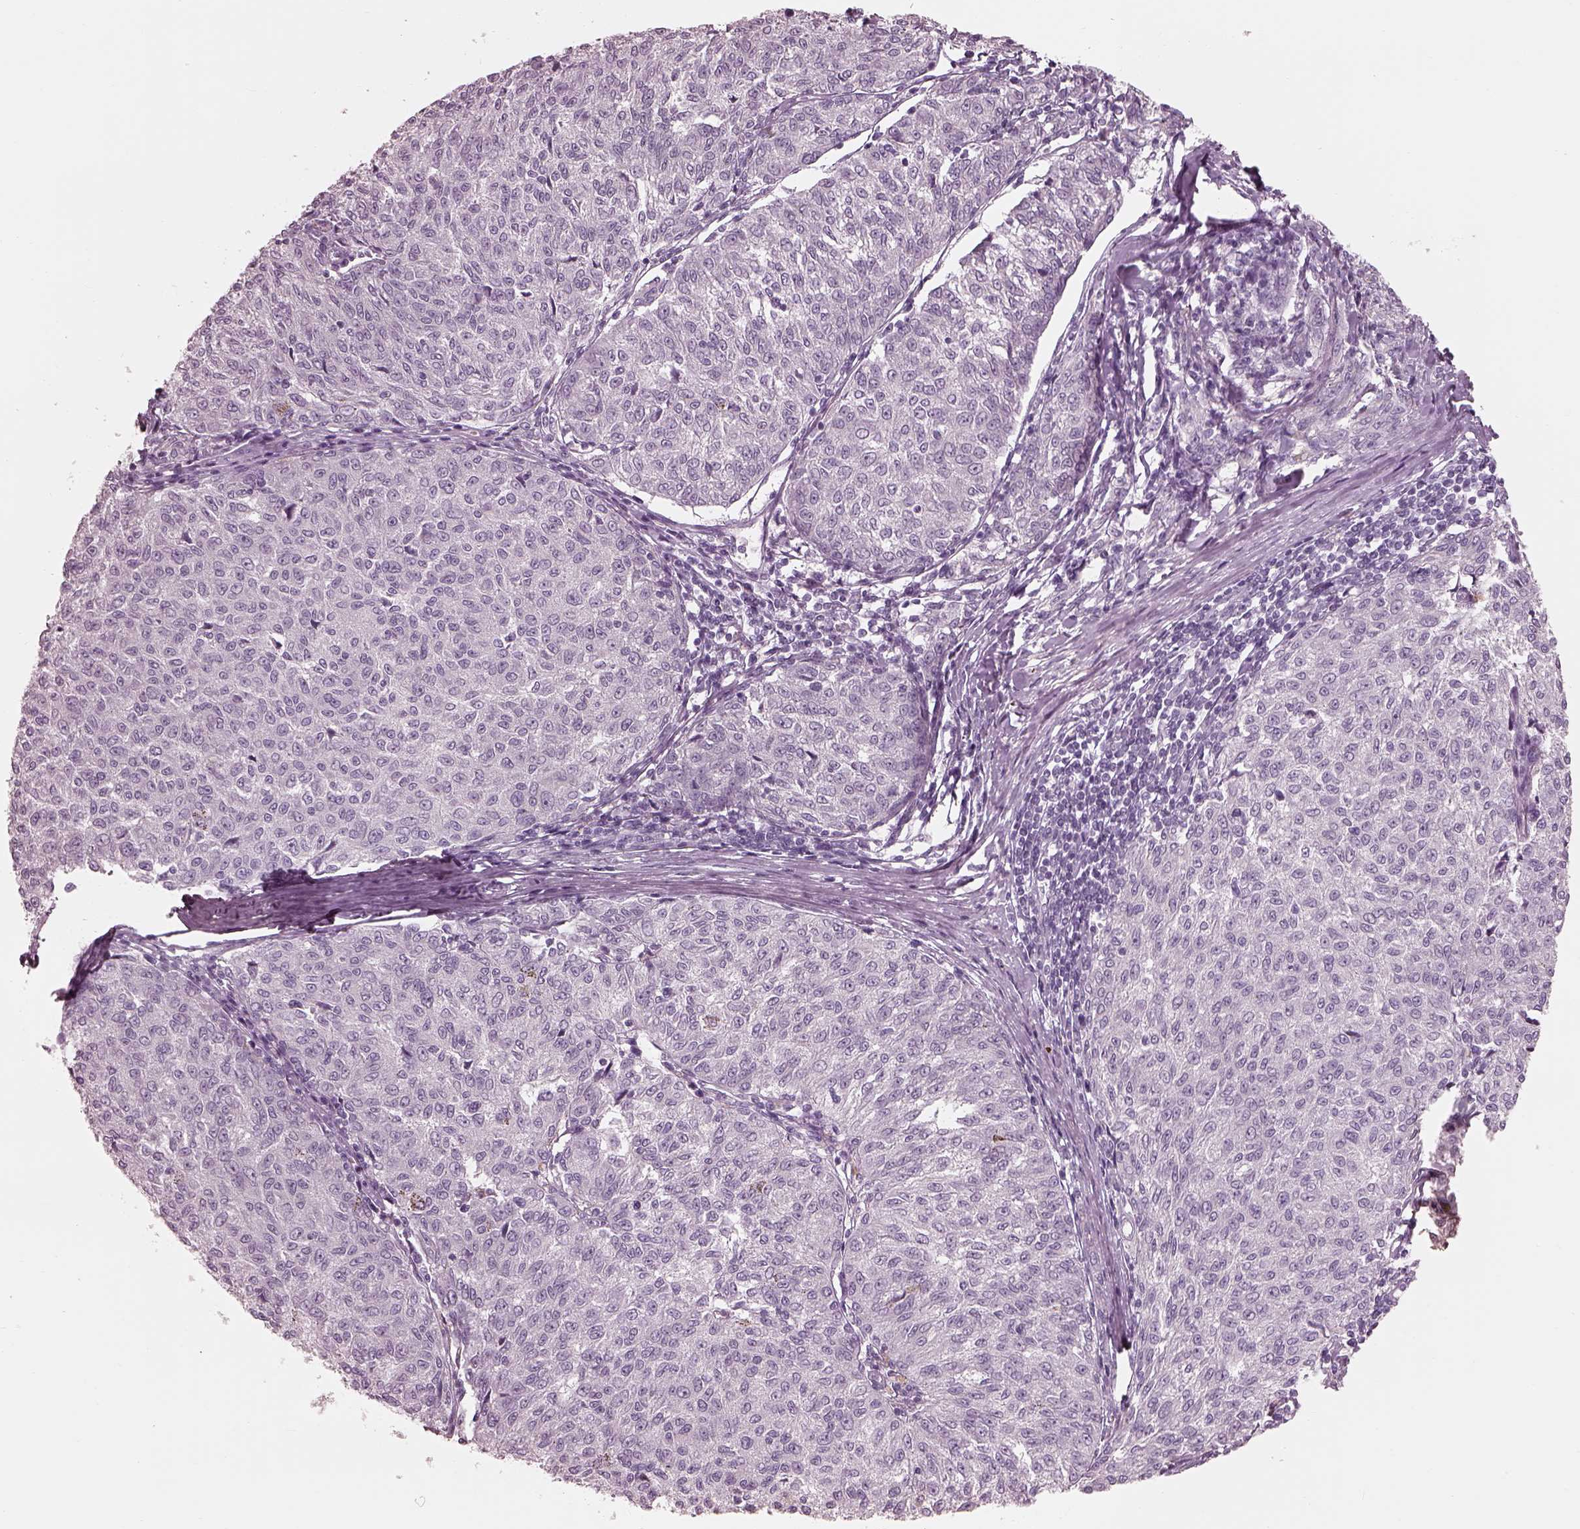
{"staining": {"intensity": "negative", "quantity": "none", "location": "none"}, "tissue": "melanoma", "cell_type": "Tumor cells", "image_type": "cancer", "snomed": [{"axis": "morphology", "description": "Malignant melanoma, NOS"}, {"axis": "topography", "description": "Skin"}], "caption": "Melanoma was stained to show a protein in brown. There is no significant staining in tumor cells.", "gene": "RSPH9", "patient": {"sex": "female", "age": 72}}